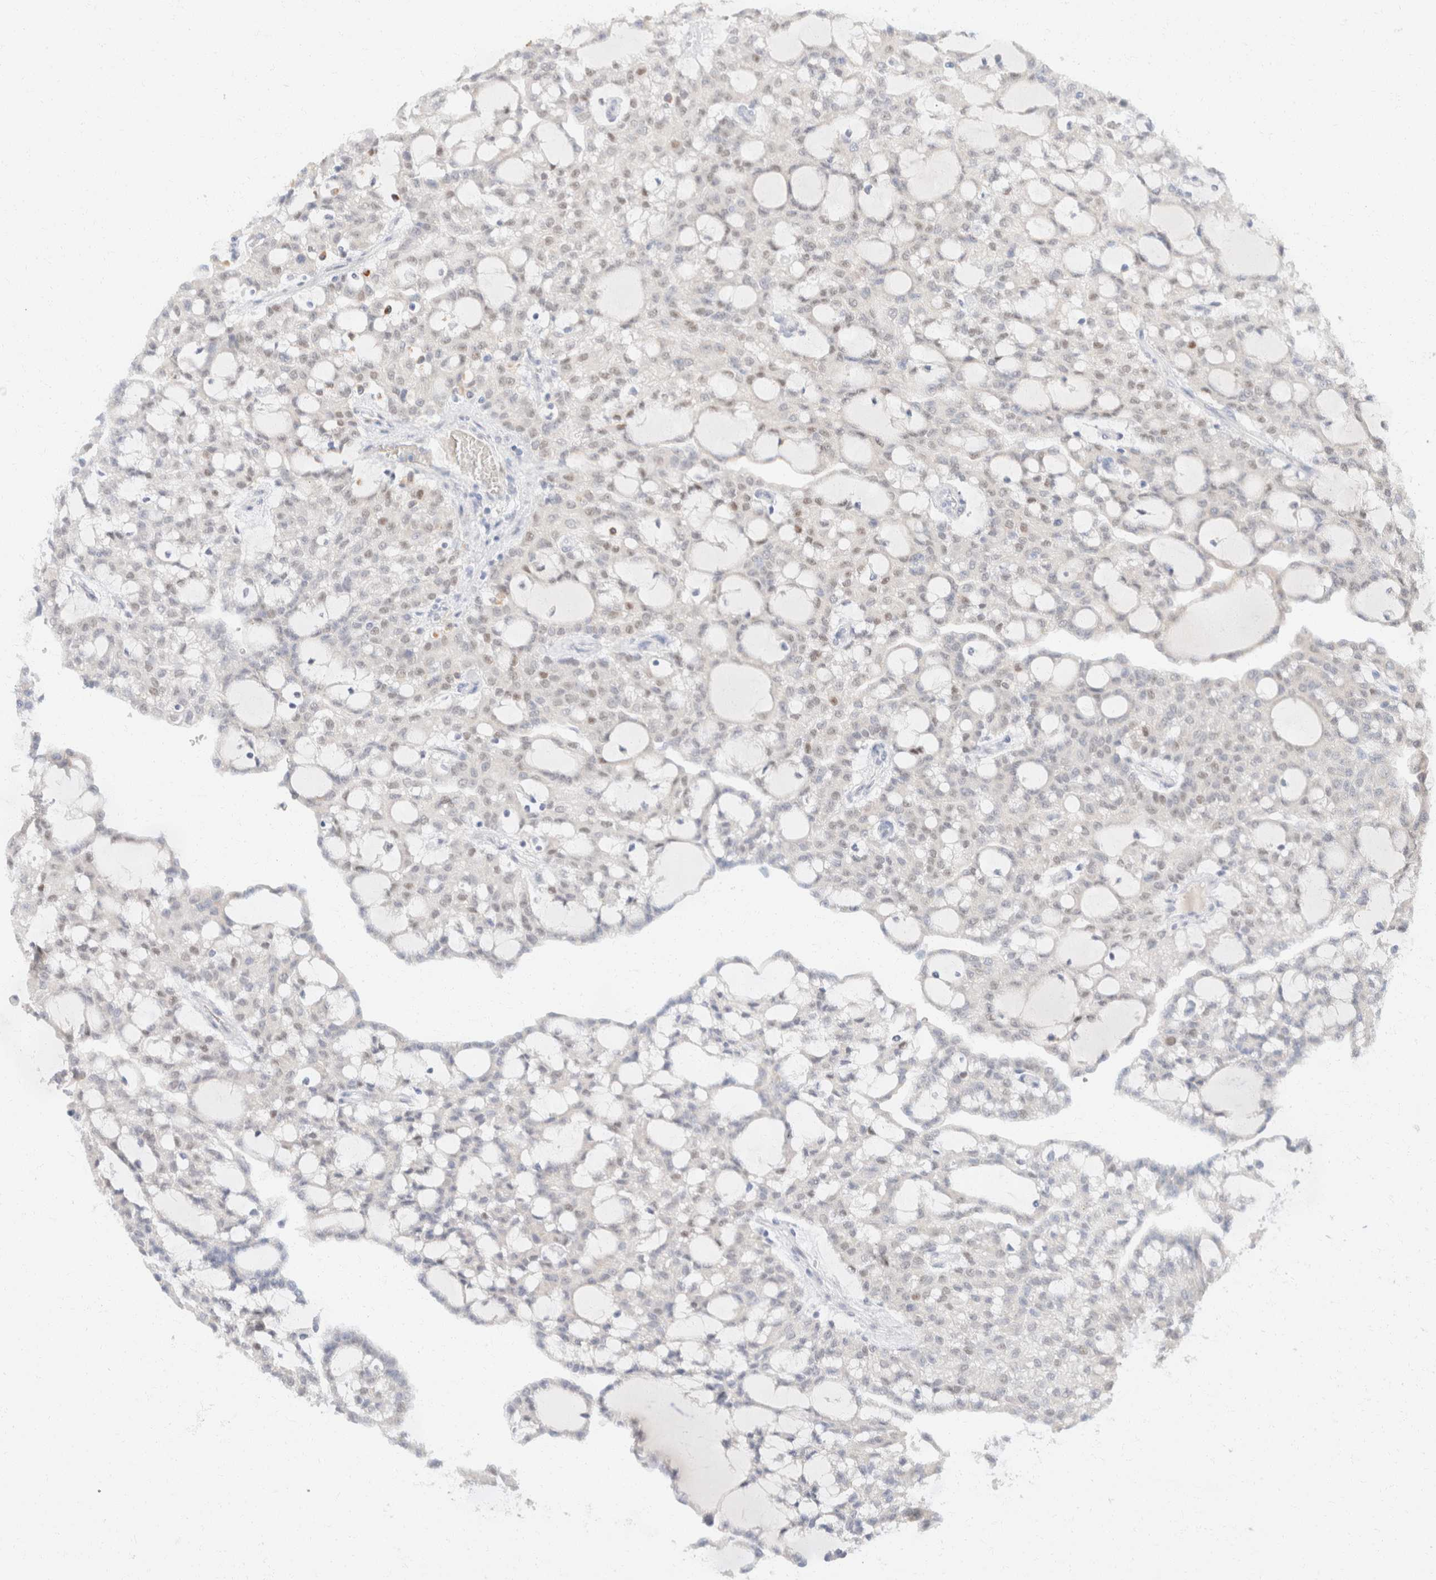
{"staining": {"intensity": "negative", "quantity": "none", "location": "none"}, "tissue": "renal cancer", "cell_type": "Tumor cells", "image_type": "cancer", "snomed": [{"axis": "morphology", "description": "Adenocarcinoma, NOS"}, {"axis": "topography", "description": "Kidney"}], "caption": "Immunohistochemistry (IHC) histopathology image of human renal adenocarcinoma stained for a protein (brown), which reveals no staining in tumor cells.", "gene": "KRT20", "patient": {"sex": "male", "age": 63}}